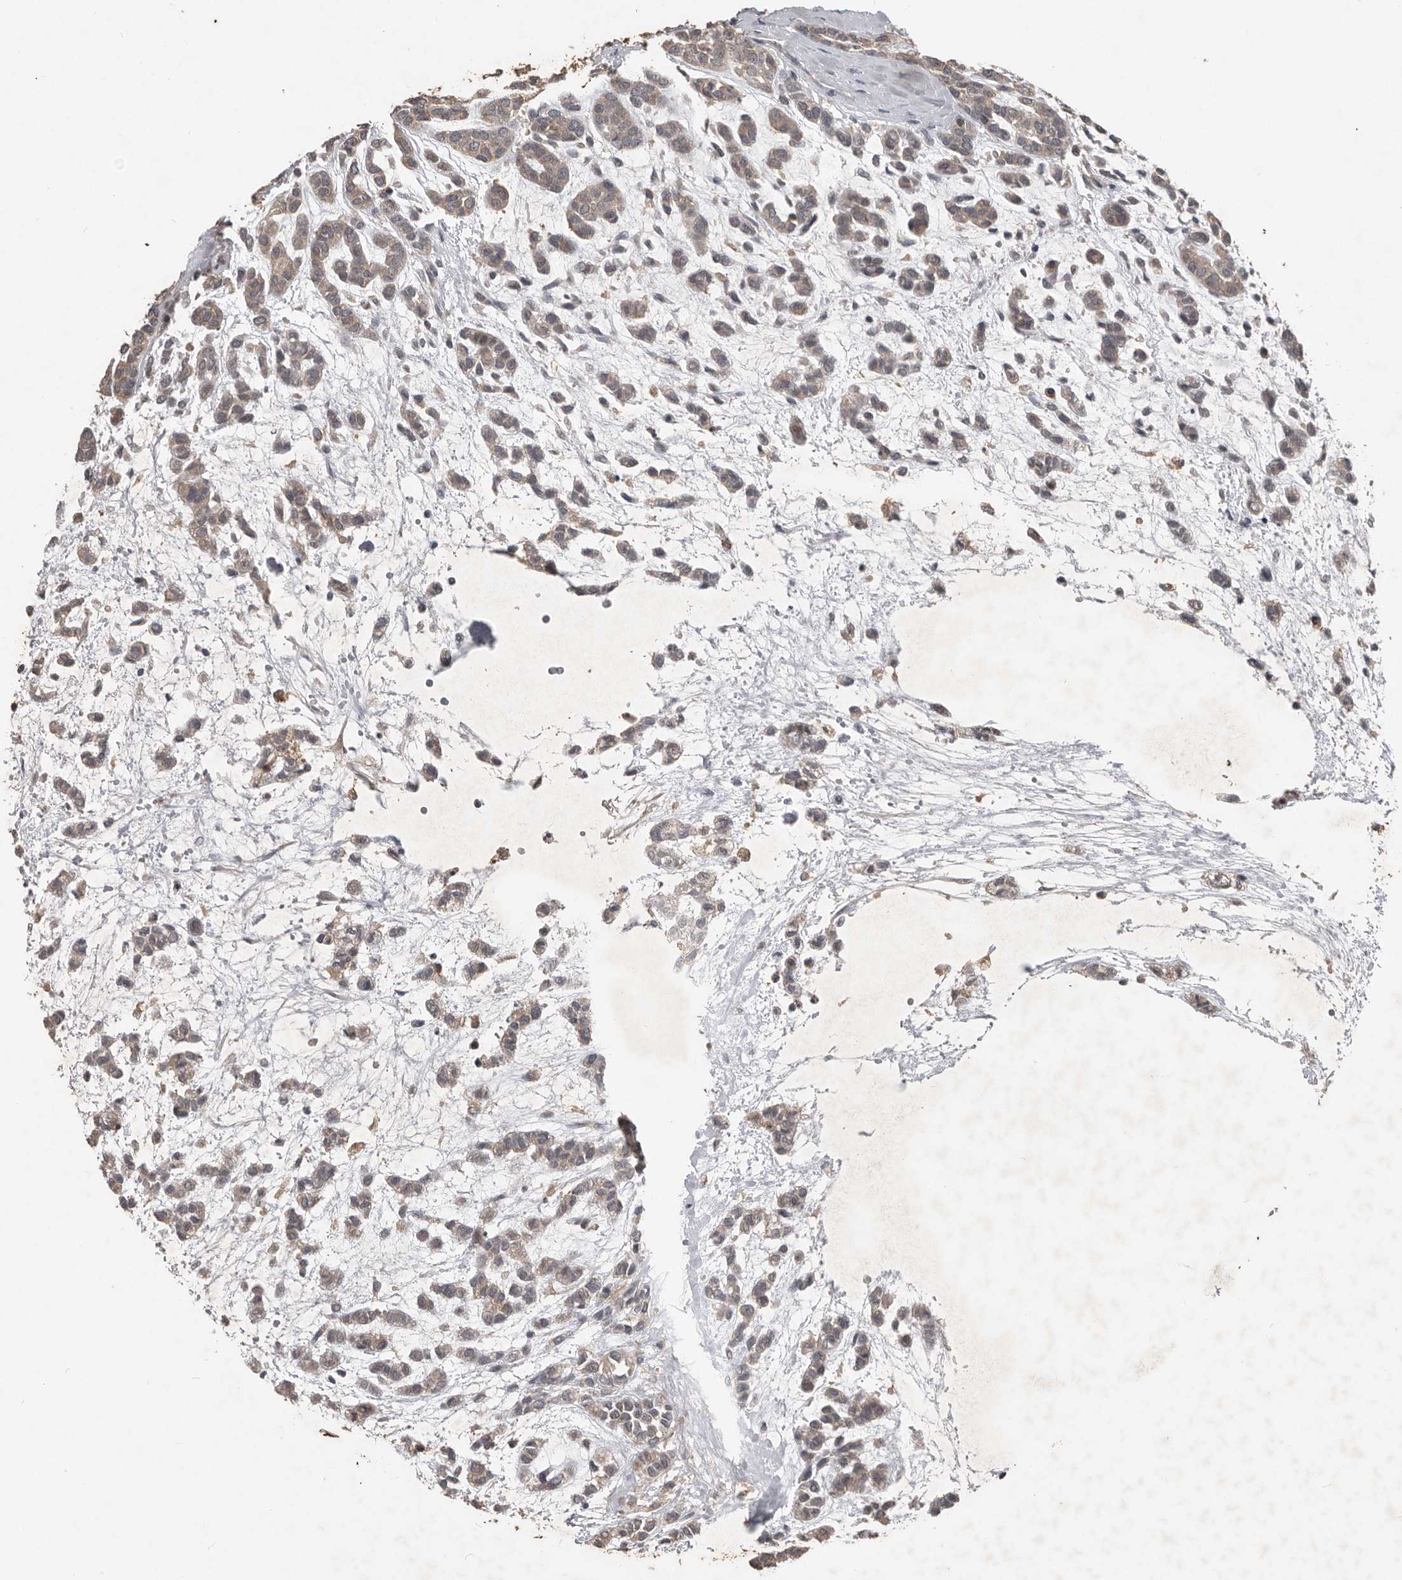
{"staining": {"intensity": "weak", "quantity": ">75%", "location": "cytoplasmic/membranous"}, "tissue": "head and neck cancer", "cell_type": "Tumor cells", "image_type": "cancer", "snomed": [{"axis": "morphology", "description": "Adenocarcinoma, NOS"}, {"axis": "morphology", "description": "Adenoma, NOS"}, {"axis": "topography", "description": "Head-Neck"}], "caption": "Adenocarcinoma (head and neck) tissue displays weak cytoplasmic/membranous expression in about >75% of tumor cells", "gene": "BAMBI", "patient": {"sex": "female", "age": 55}}